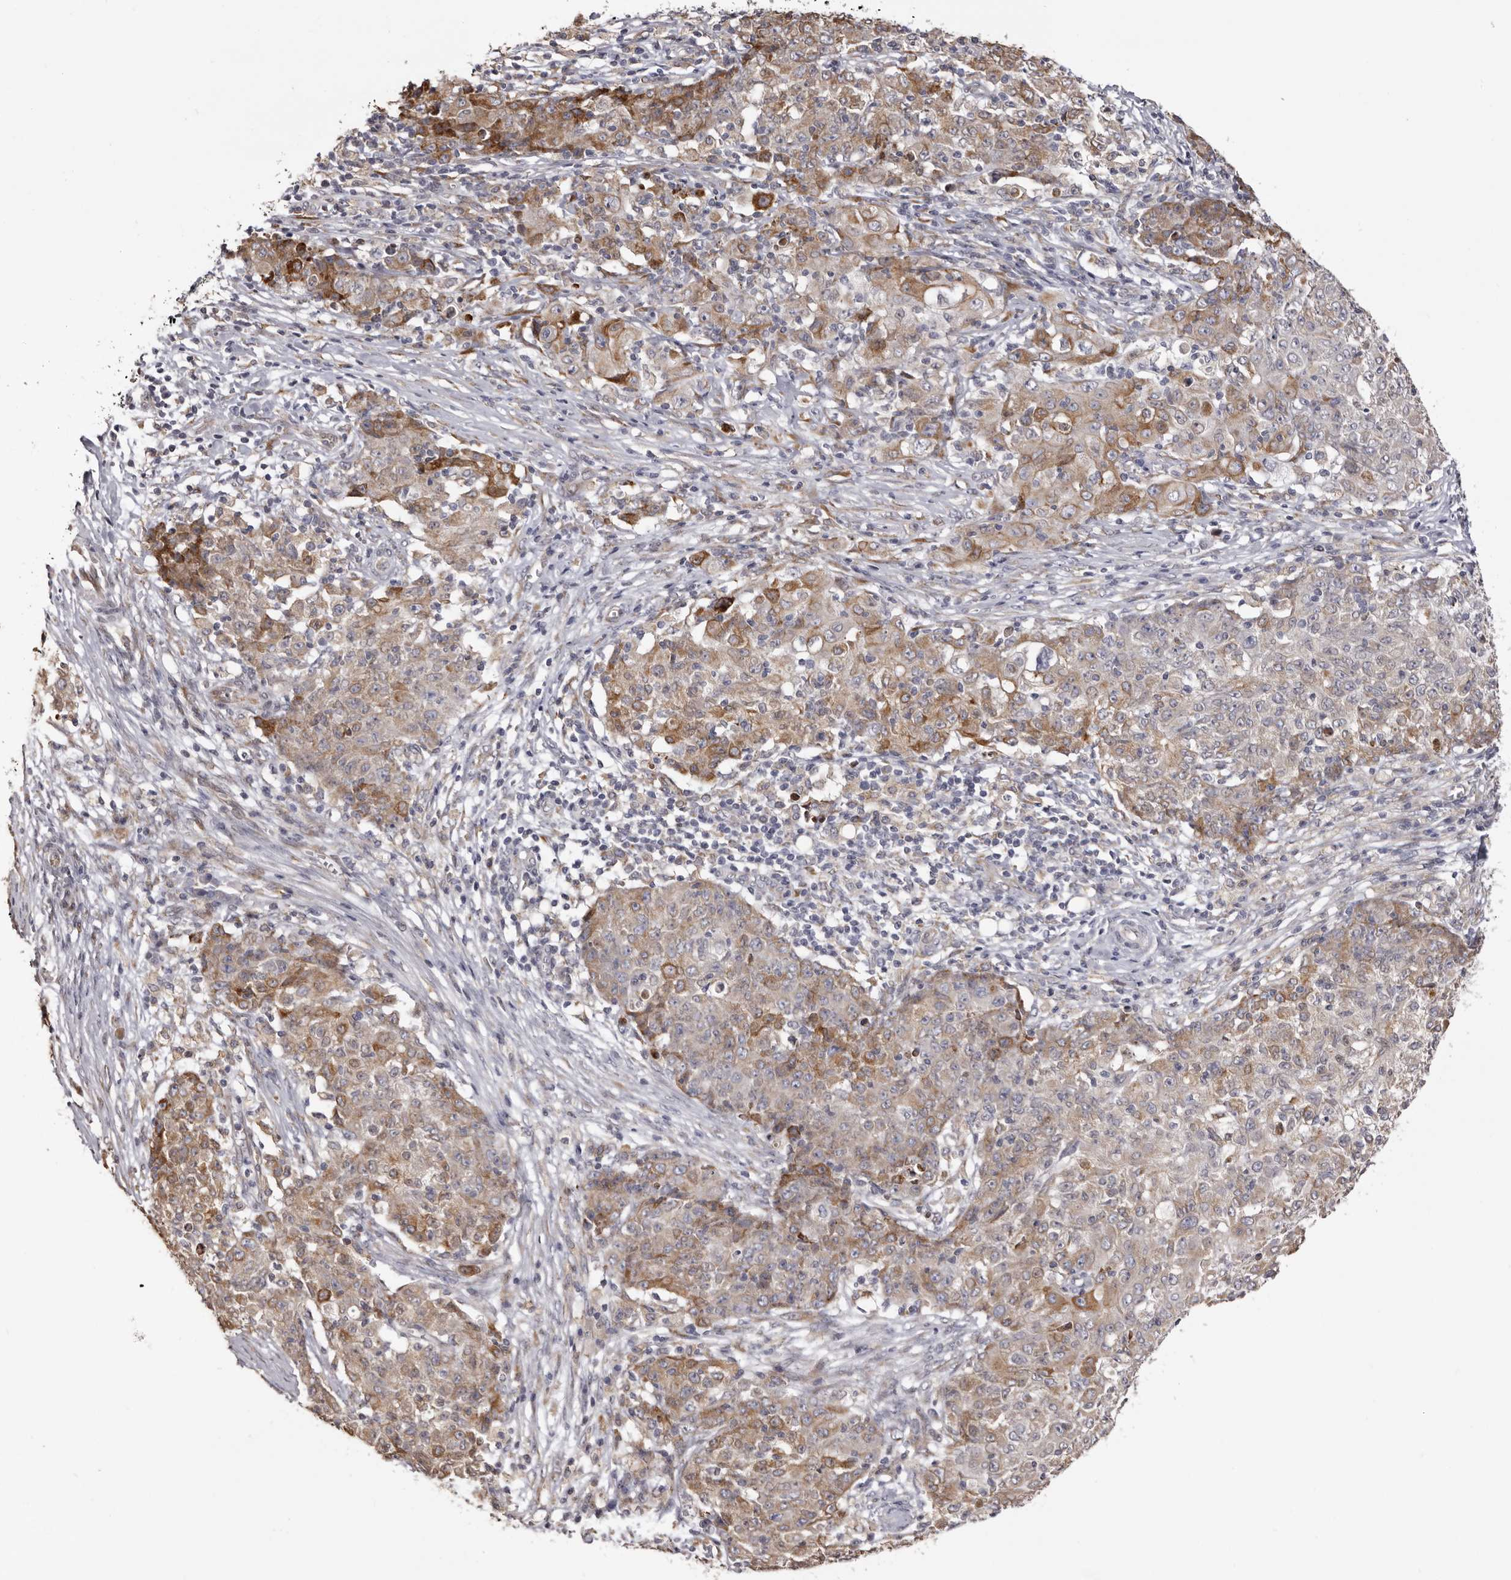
{"staining": {"intensity": "moderate", "quantity": ">75%", "location": "cytoplasmic/membranous"}, "tissue": "ovarian cancer", "cell_type": "Tumor cells", "image_type": "cancer", "snomed": [{"axis": "morphology", "description": "Carcinoma, endometroid"}, {"axis": "topography", "description": "Ovary"}], "caption": "Immunohistochemical staining of human ovarian cancer (endometroid carcinoma) displays moderate cytoplasmic/membranous protein positivity in approximately >75% of tumor cells. (DAB (3,3'-diaminobenzidine) IHC with brightfield microscopy, high magnification).", "gene": "PIGX", "patient": {"sex": "female", "age": 42}}